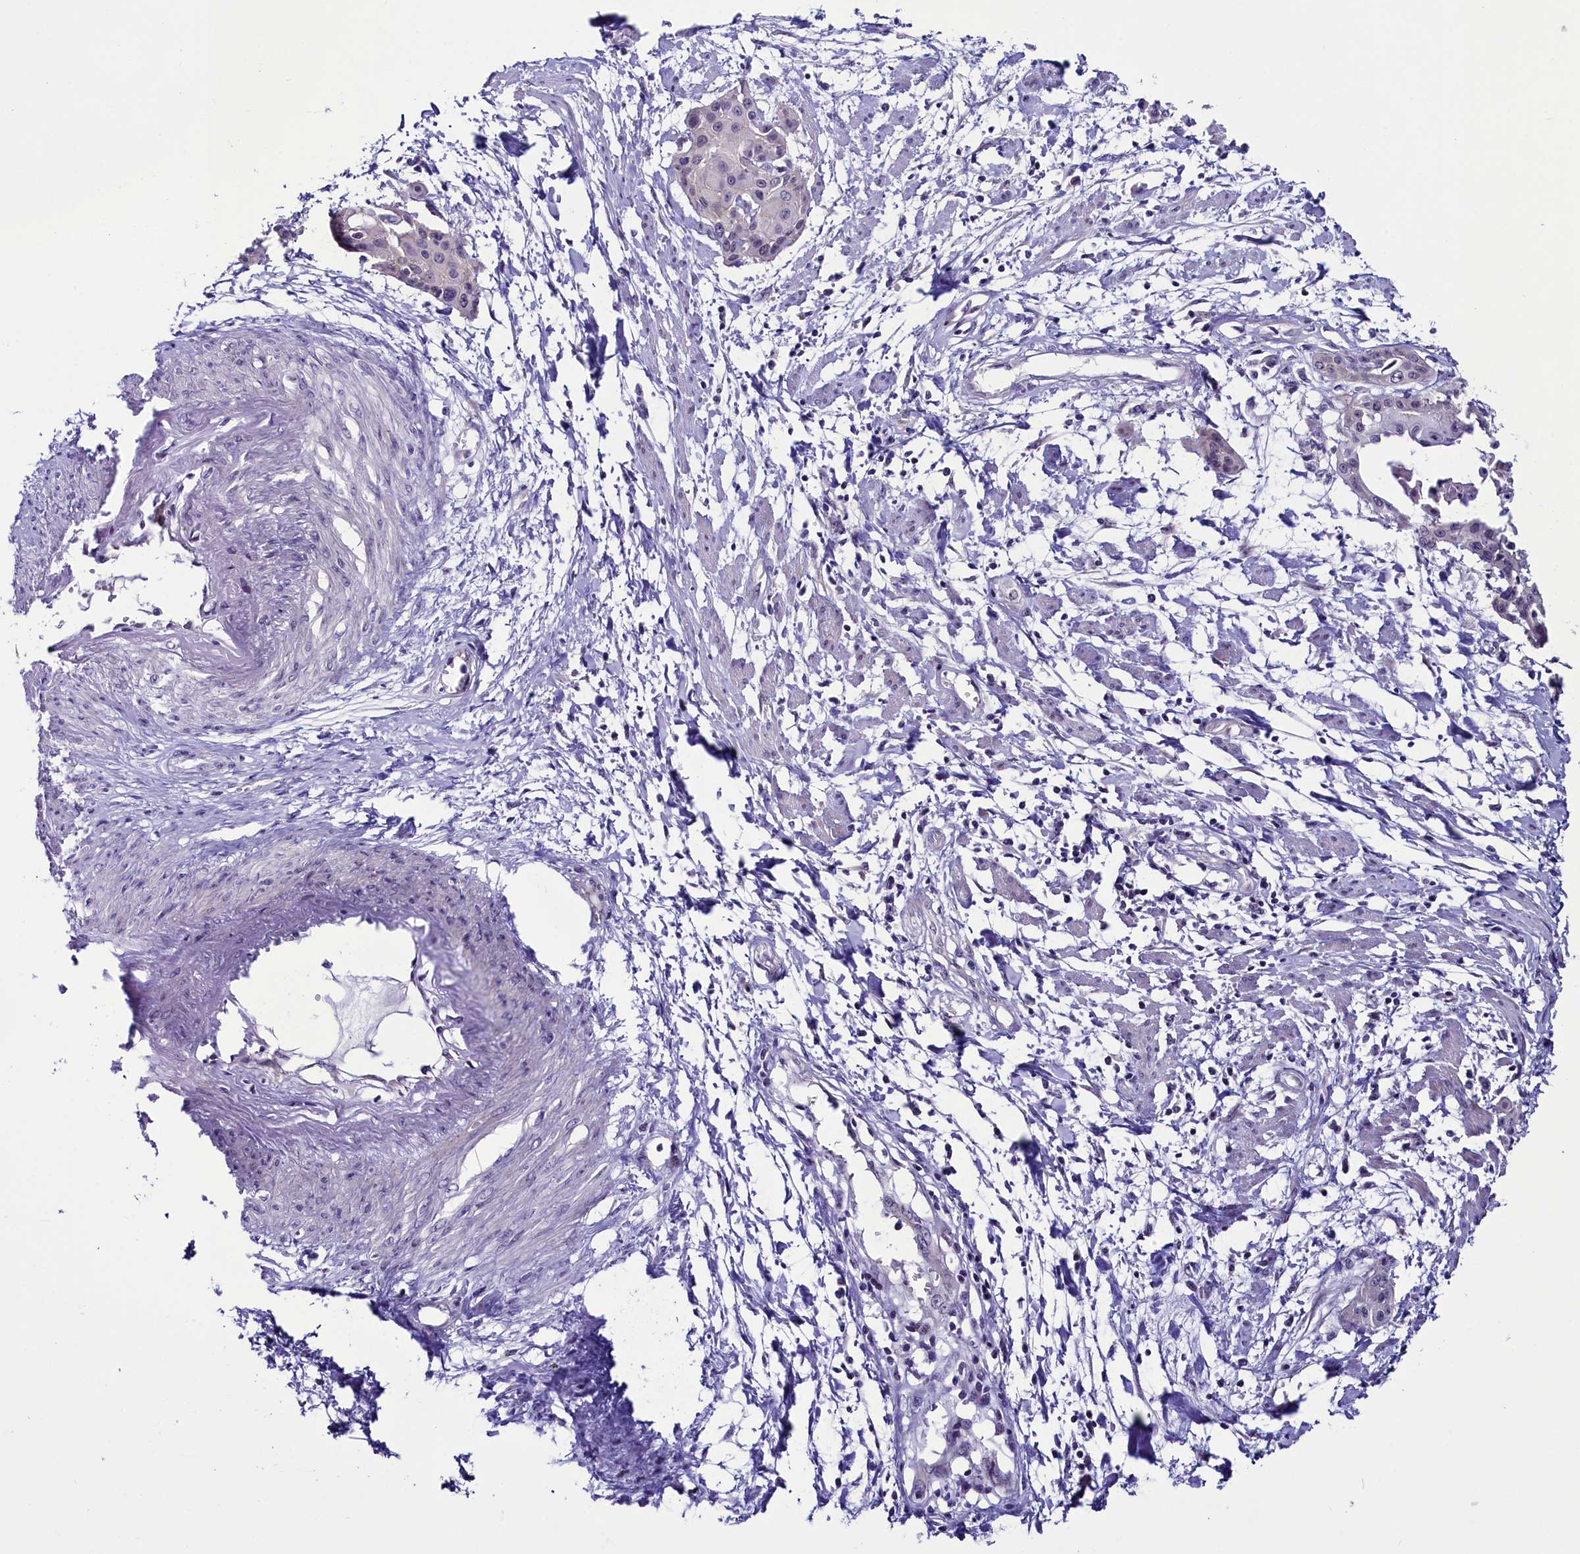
{"staining": {"intensity": "negative", "quantity": "none", "location": "none"}, "tissue": "cervical cancer", "cell_type": "Tumor cells", "image_type": "cancer", "snomed": [{"axis": "morphology", "description": "Squamous cell carcinoma, NOS"}, {"axis": "topography", "description": "Cervix"}], "caption": "Photomicrograph shows no significant protein expression in tumor cells of cervical cancer (squamous cell carcinoma). Brightfield microscopy of immunohistochemistry (IHC) stained with DAB (brown) and hematoxylin (blue), captured at high magnification.", "gene": "CCDC106", "patient": {"sex": "female", "age": 57}}